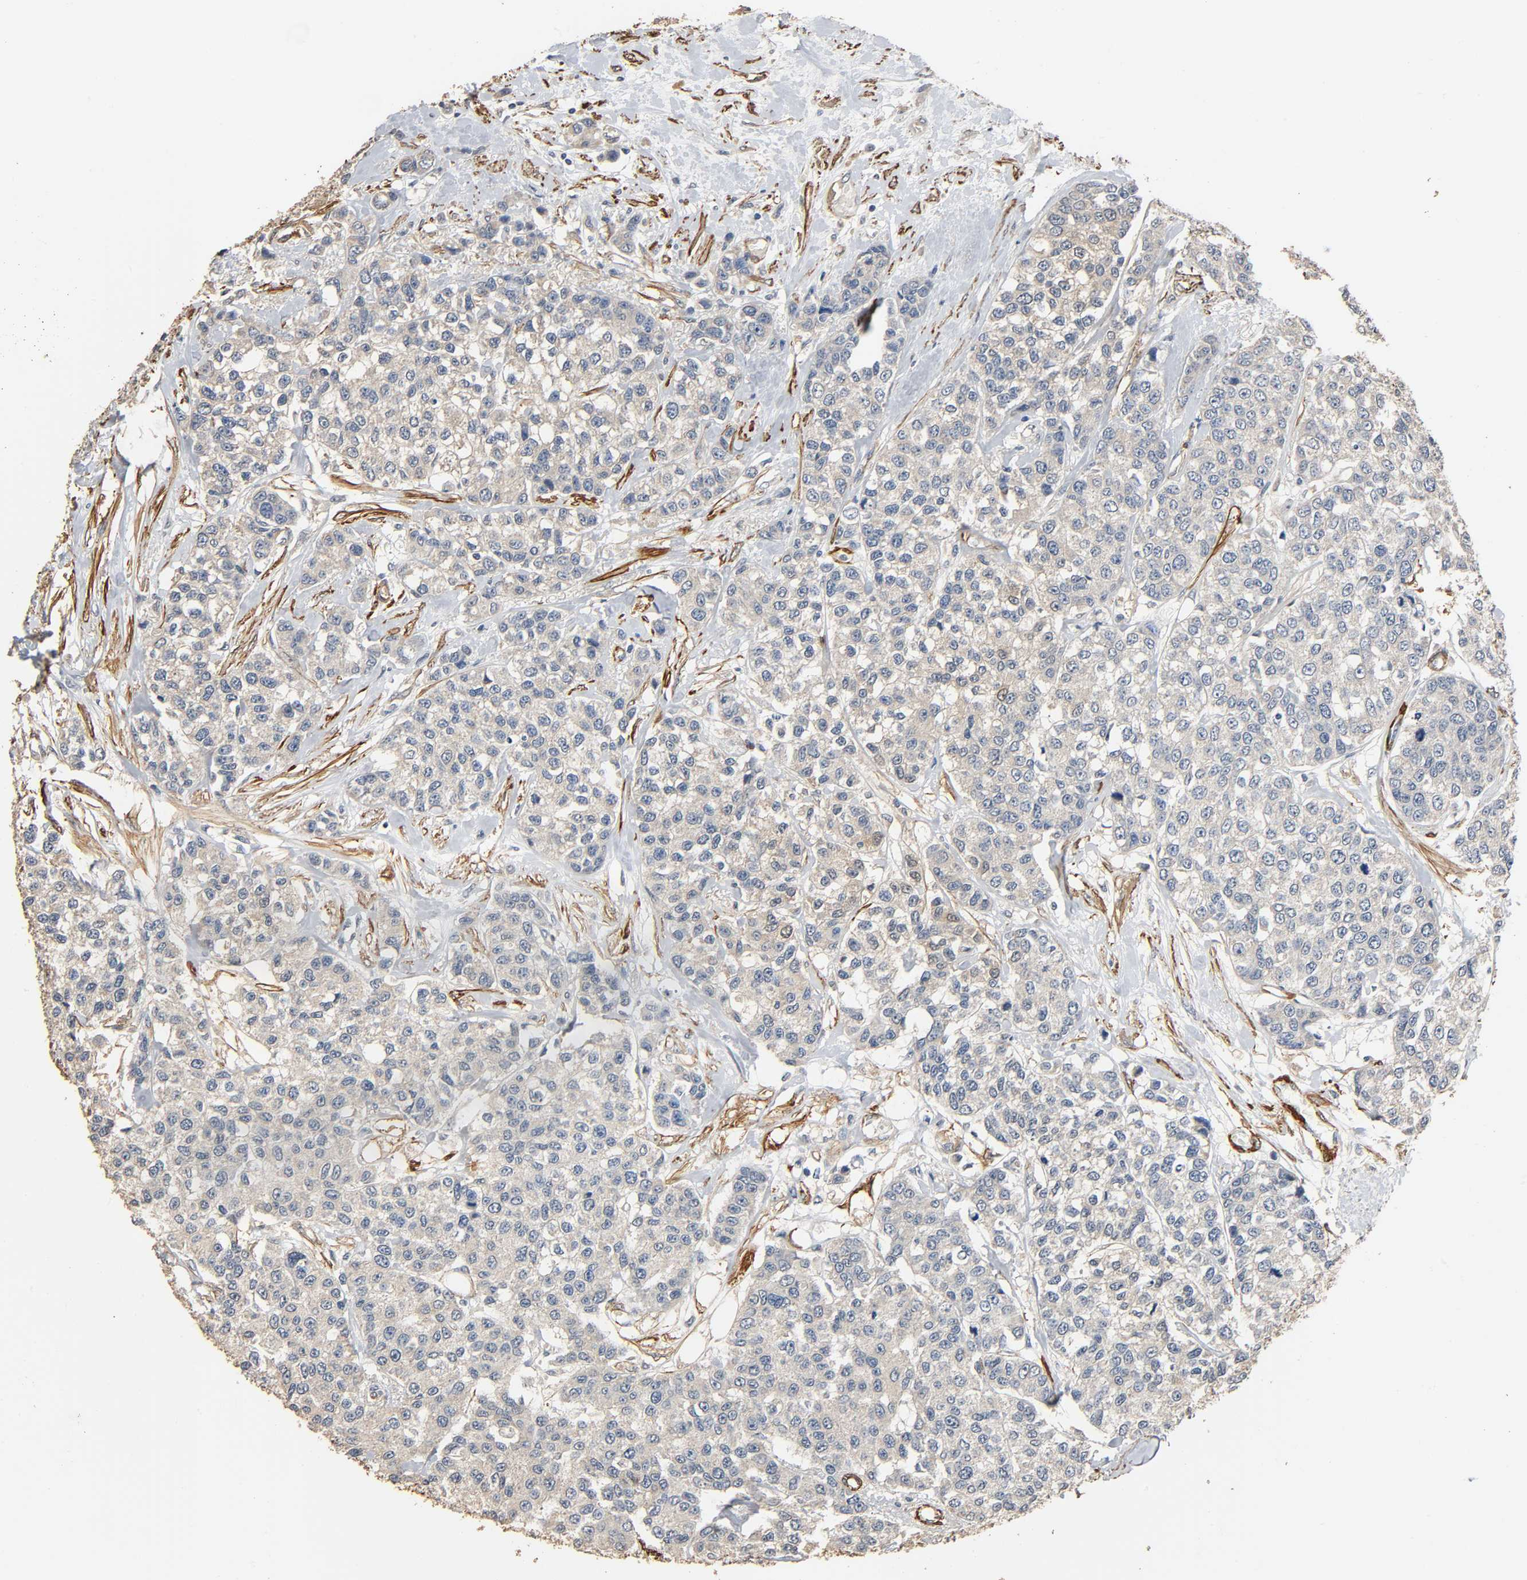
{"staining": {"intensity": "weak", "quantity": ">75%", "location": "cytoplasmic/membranous"}, "tissue": "breast cancer", "cell_type": "Tumor cells", "image_type": "cancer", "snomed": [{"axis": "morphology", "description": "Duct carcinoma"}, {"axis": "topography", "description": "Breast"}], "caption": "A brown stain shows weak cytoplasmic/membranous expression of a protein in human breast infiltrating ductal carcinoma tumor cells.", "gene": "GSTA3", "patient": {"sex": "female", "age": 51}}